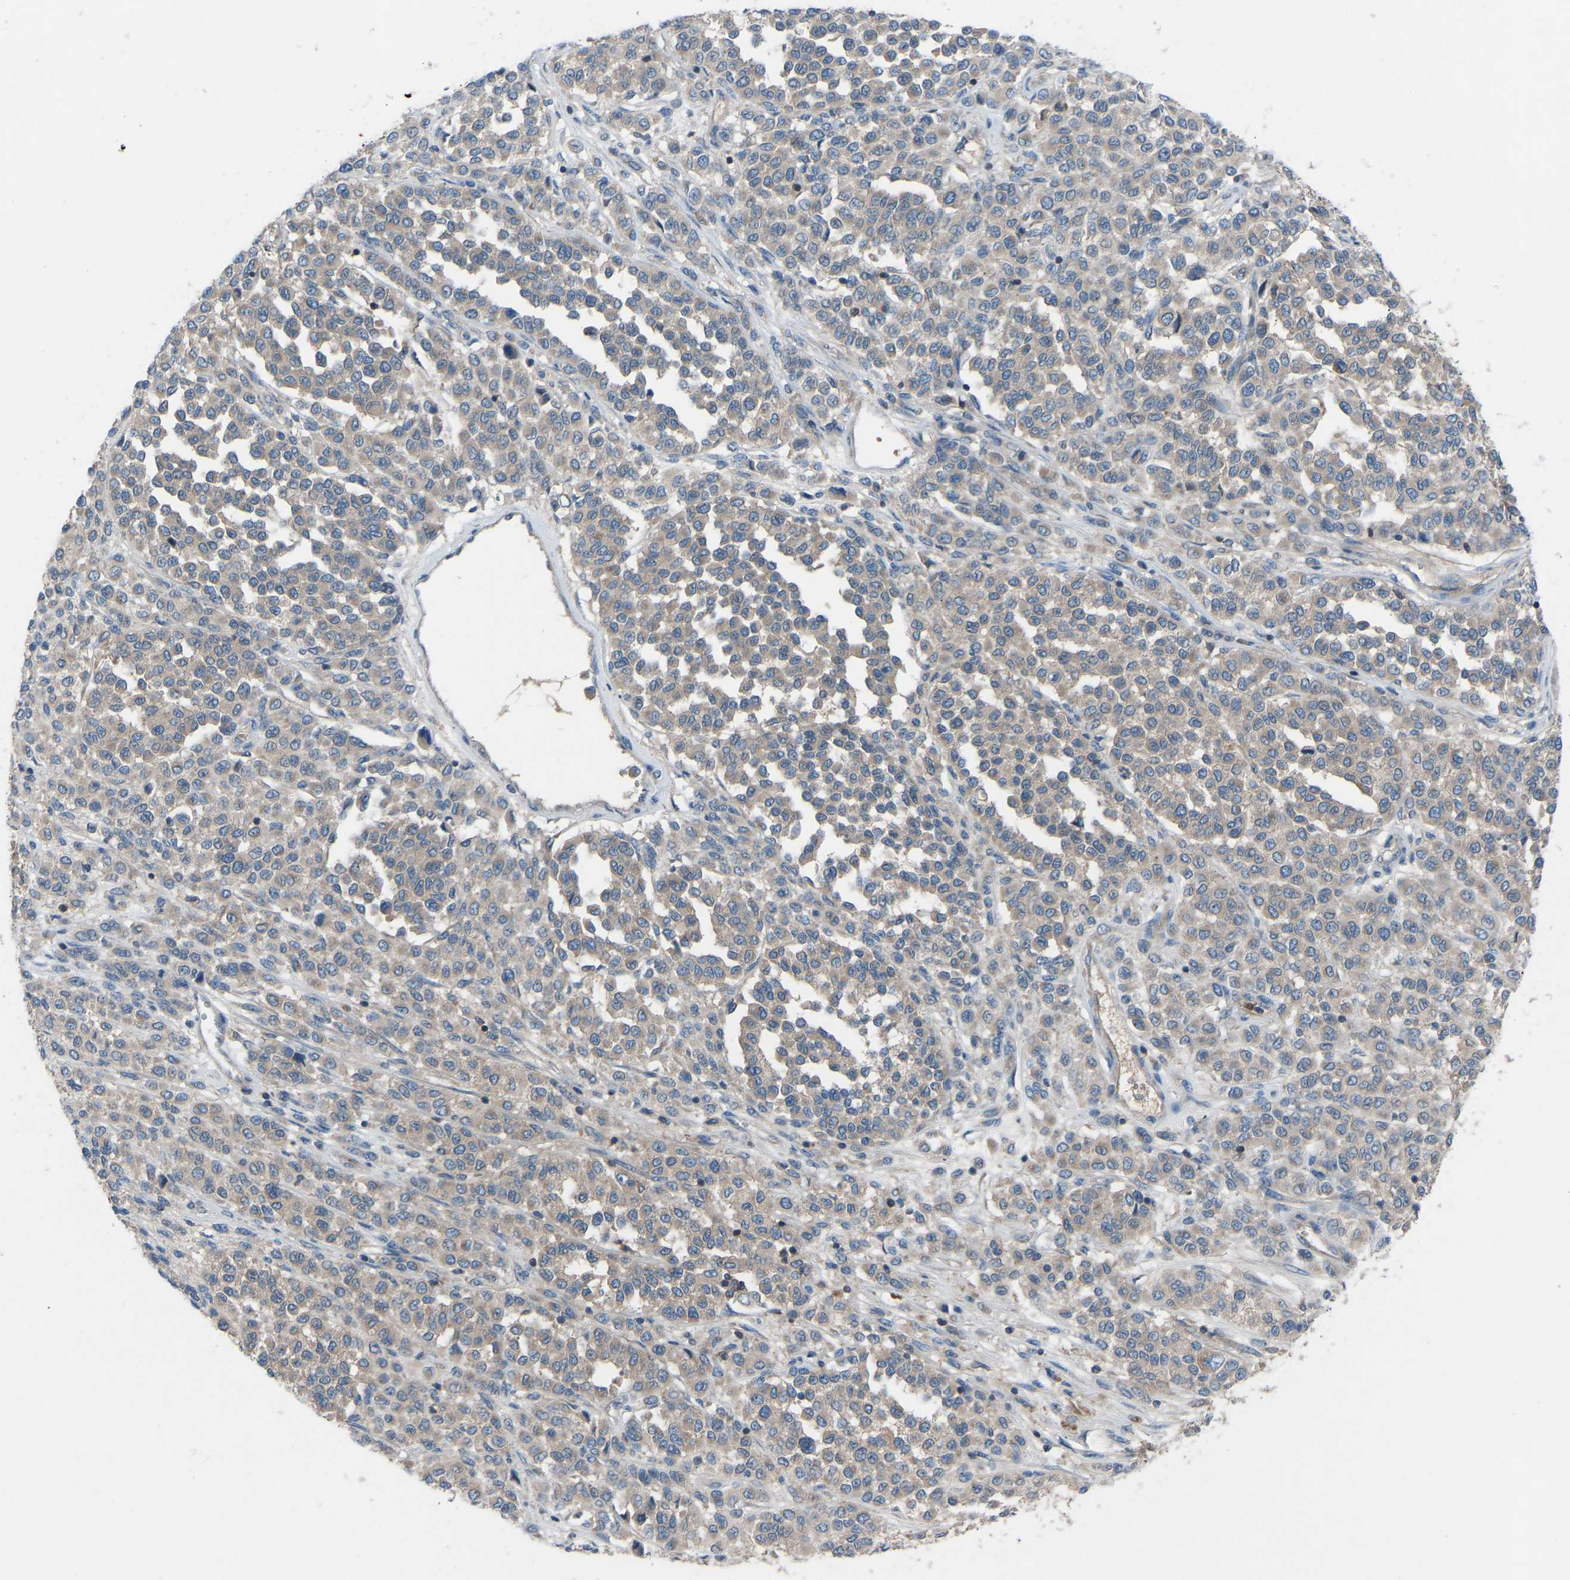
{"staining": {"intensity": "weak", "quantity": ">75%", "location": "cytoplasmic/membranous"}, "tissue": "melanoma", "cell_type": "Tumor cells", "image_type": "cancer", "snomed": [{"axis": "morphology", "description": "Malignant melanoma, Metastatic site"}, {"axis": "topography", "description": "Pancreas"}], "caption": "Tumor cells exhibit low levels of weak cytoplasmic/membranous positivity in approximately >75% of cells in malignant melanoma (metastatic site).", "gene": "GRK6", "patient": {"sex": "female", "age": 30}}